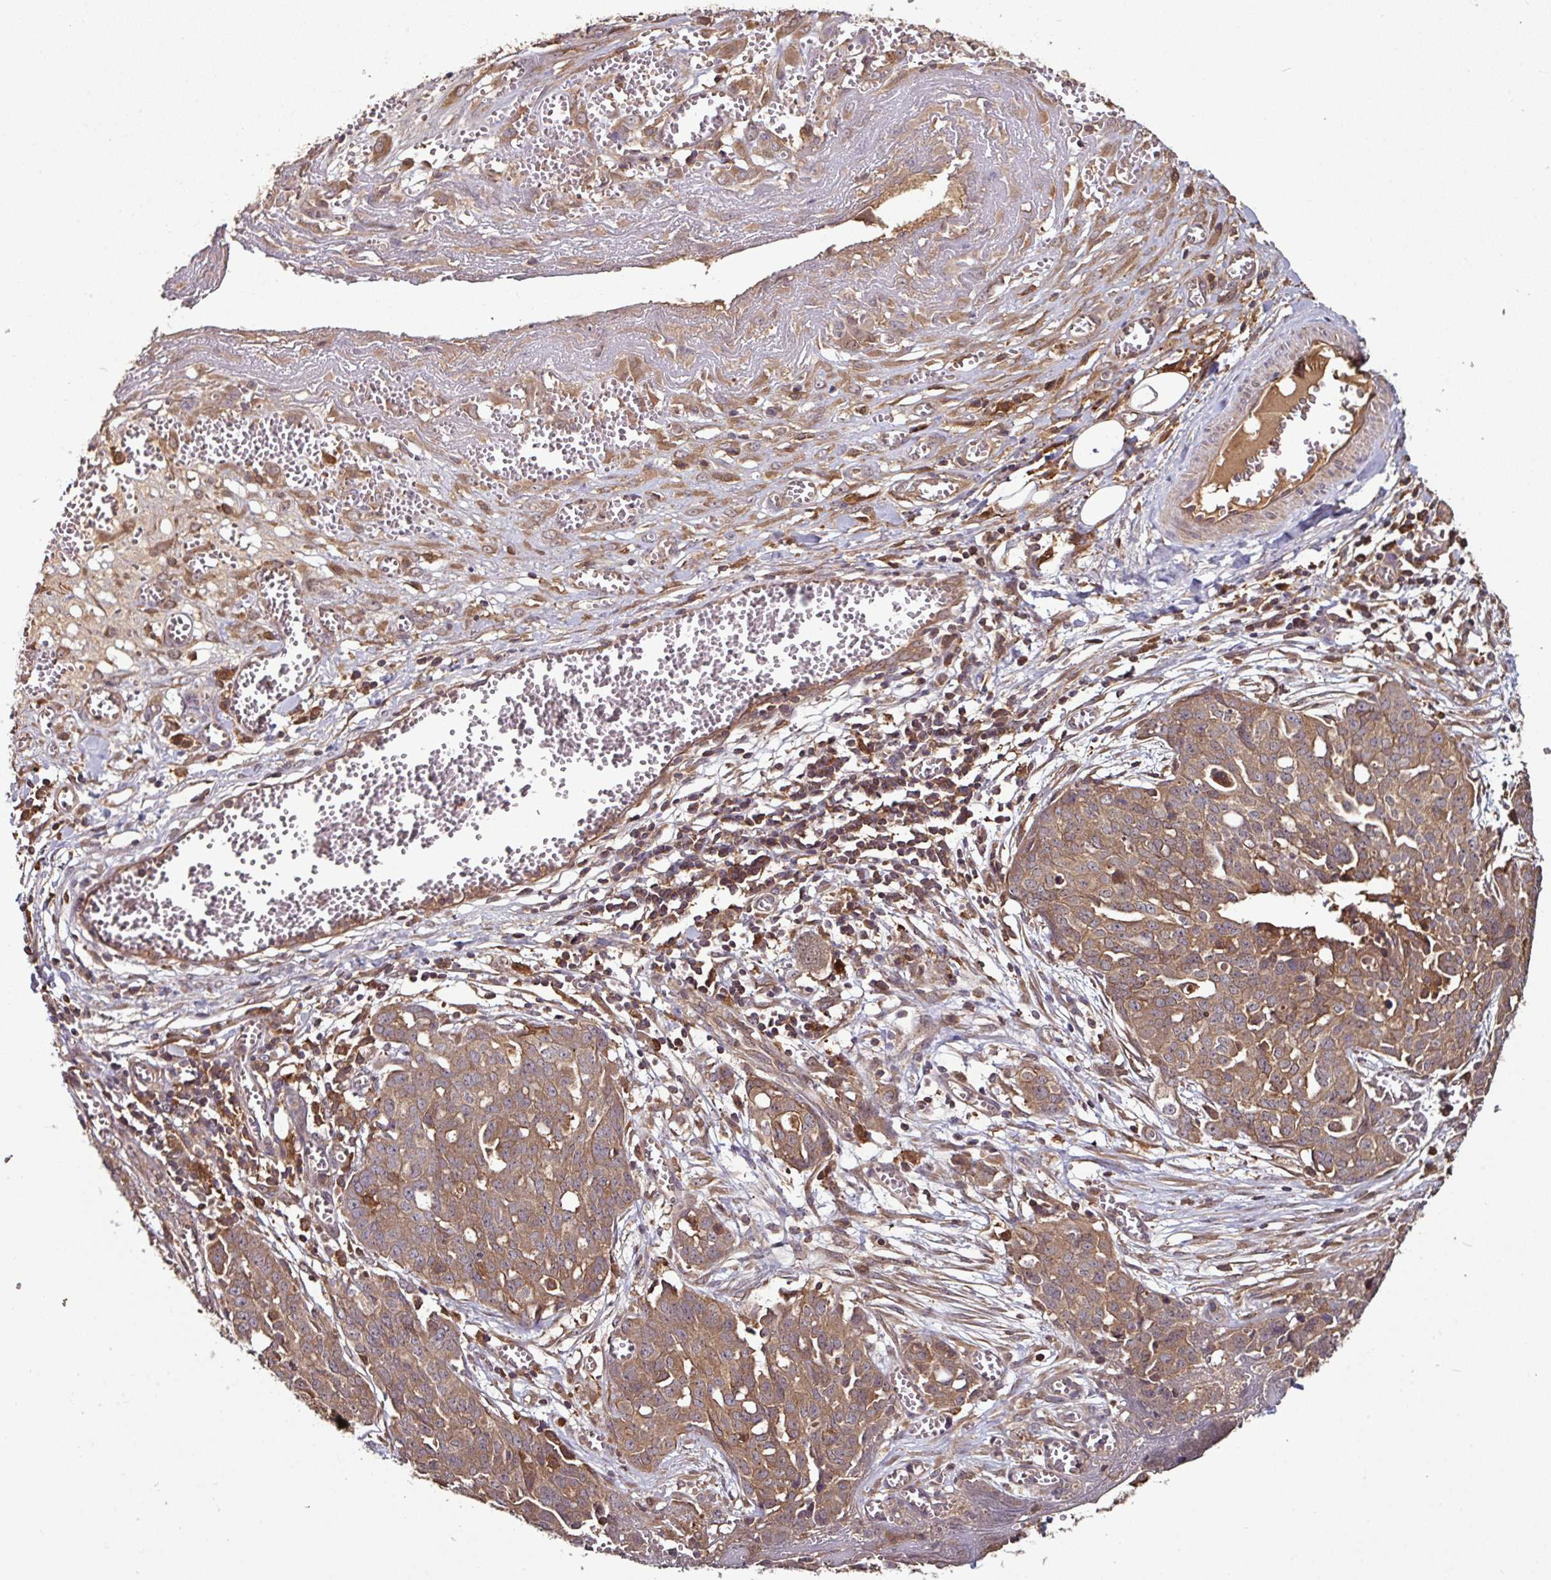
{"staining": {"intensity": "moderate", "quantity": ">75%", "location": "cytoplasmic/membranous"}, "tissue": "ovarian cancer", "cell_type": "Tumor cells", "image_type": "cancer", "snomed": [{"axis": "morphology", "description": "Cystadenocarcinoma, serous, NOS"}, {"axis": "topography", "description": "Soft tissue"}, {"axis": "topography", "description": "Ovary"}], "caption": "The image displays a brown stain indicating the presence of a protein in the cytoplasmic/membranous of tumor cells in ovarian cancer. The staining was performed using DAB, with brown indicating positive protein expression. Nuclei are stained blue with hematoxylin.", "gene": "GNPDA1", "patient": {"sex": "female", "age": 57}}